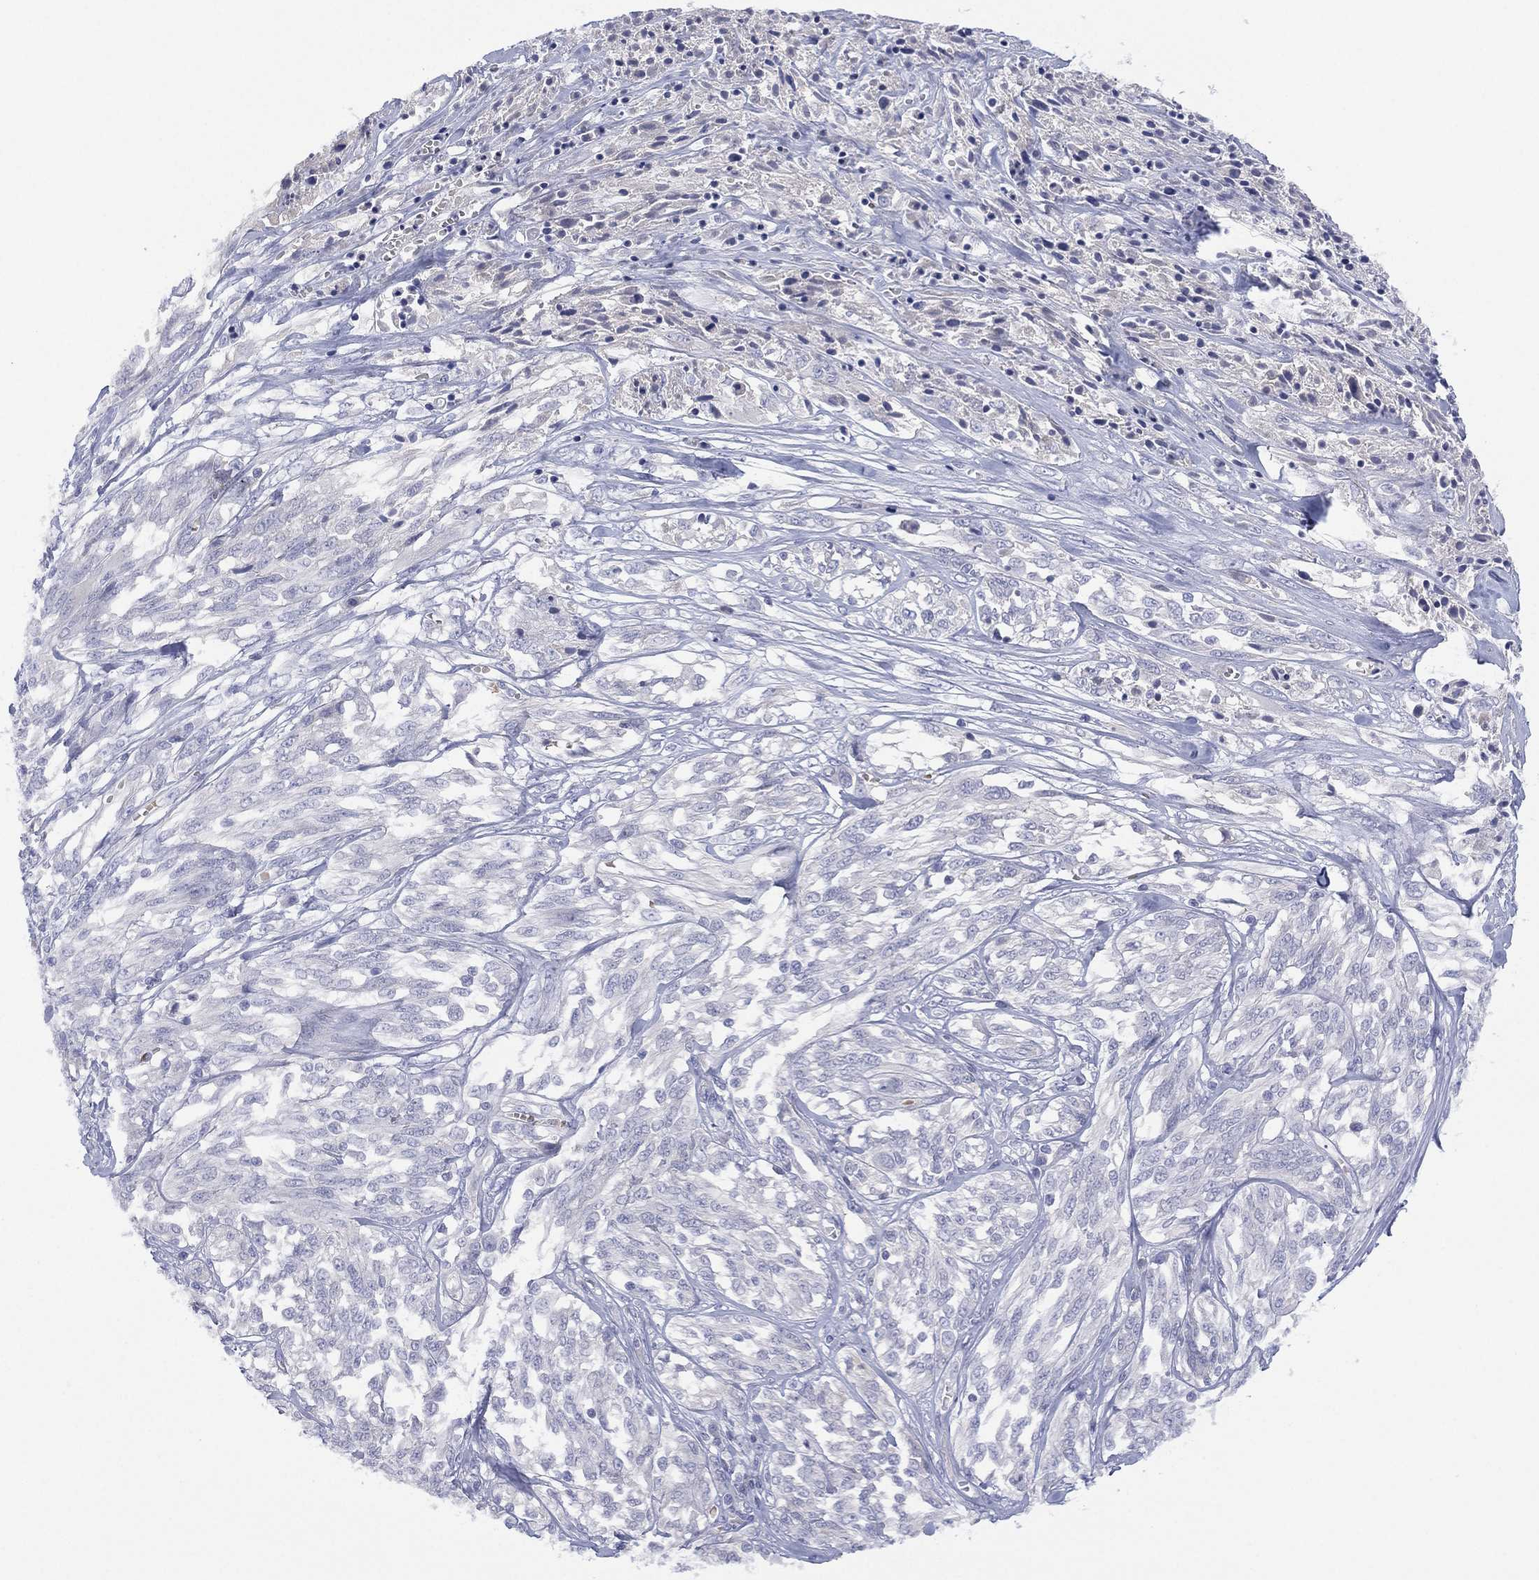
{"staining": {"intensity": "negative", "quantity": "none", "location": "none"}, "tissue": "melanoma", "cell_type": "Tumor cells", "image_type": "cancer", "snomed": [{"axis": "morphology", "description": "Malignant melanoma, NOS"}, {"axis": "topography", "description": "Skin"}], "caption": "Immunohistochemistry micrograph of neoplastic tissue: malignant melanoma stained with DAB shows no significant protein staining in tumor cells. (DAB (3,3'-diaminobenzidine) IHC with hematoxylin counter stain).", "gene": "CYP2D6", "patient": {"sex": "female", "age": 91}}